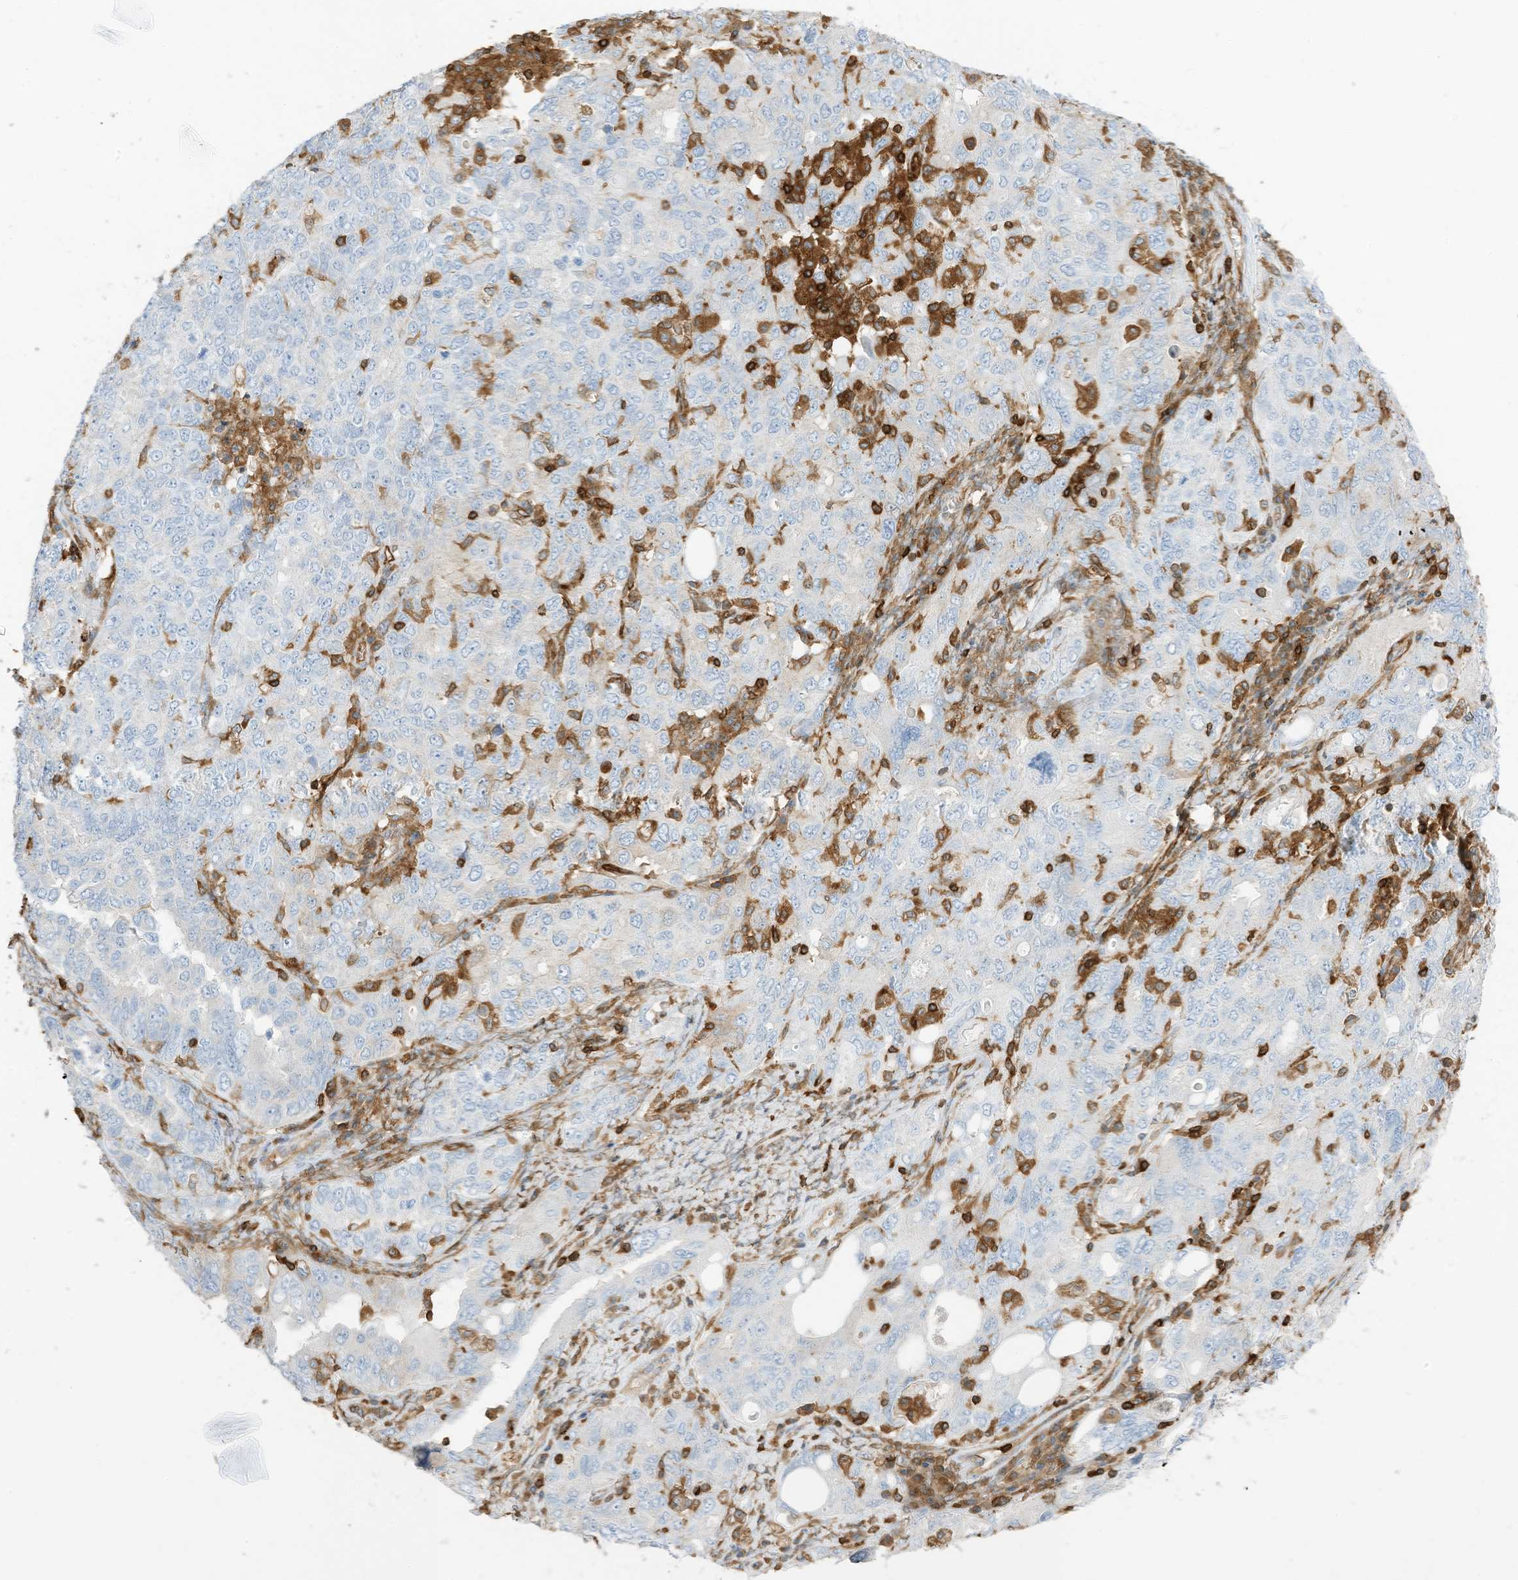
{"staining": {"intensity": "negative", "quantity": "none", "location": "none"}, "tissue": "ovarian cancer", "cell_type": "Tumor cells", "image_type": "cancer", "snomed": [{"axis": "morphology", "description": "Carcinoma, endometroid"}, {"axis": "topography", "description": "Ovary"}], "caption": "An image of ovarian cancer (endometroid carcinoma) stained for a protein displays no brown staining in tumor cells.", "gene": "ARHGAP25", "patient": {"sex": "female", "age": 62}}